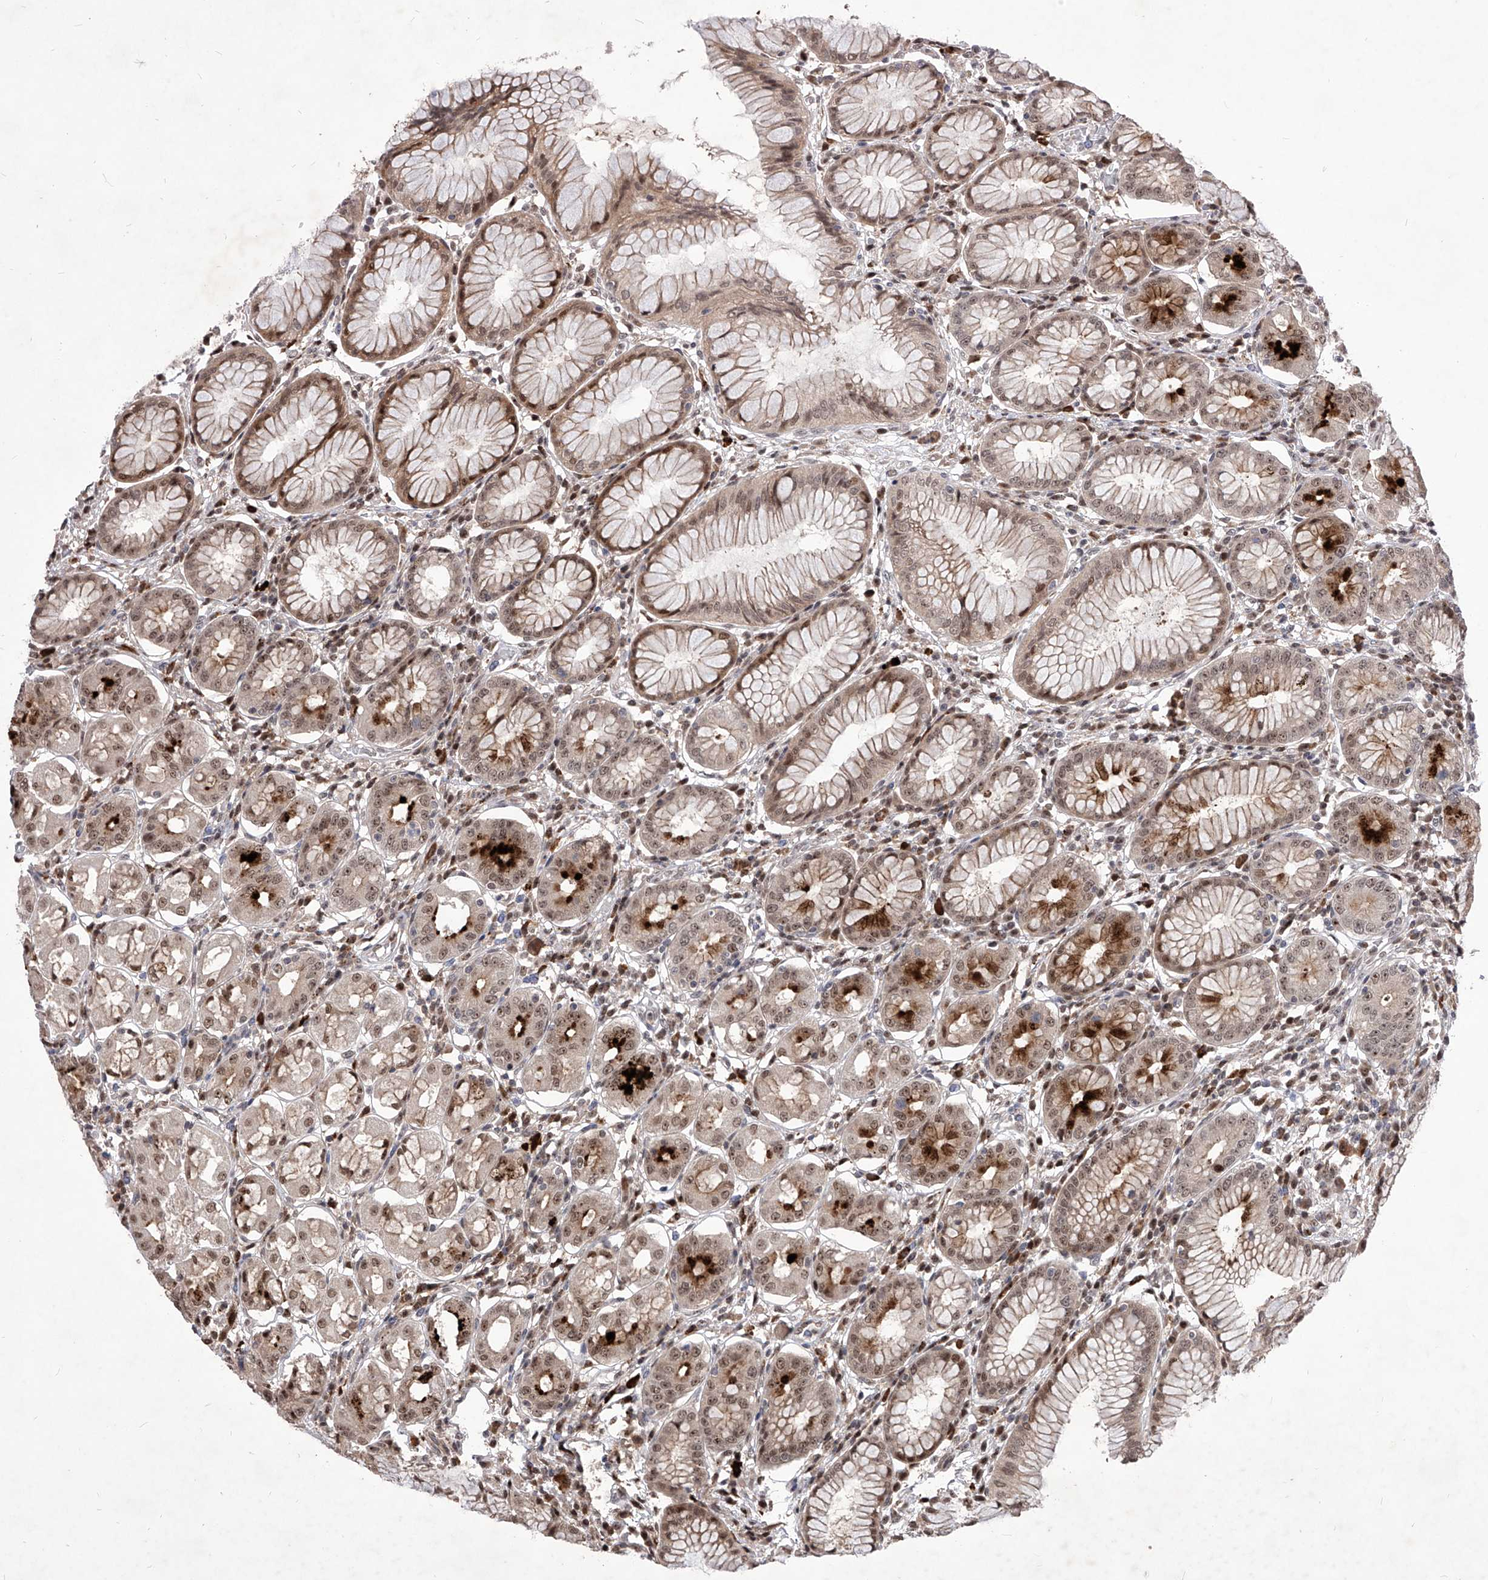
{"staining": {"intensity": "moderate", "quantity": ">75%", "location": "cytoplasmic/membranous,nuclear"}, "tissue": "stomach", "cell_type": "Glandular cells", "image_type": "normal", "snomed": [{"axis": "morphology", "description": "Normal tissue, NOS"}, {"axis": "topography", "description": "Stomach, lower"}], "caption": "This is a histology image of immunohistochemistry (IHC) staining of benign stomach, which shows moderate staining in the cytoplasmic/membranous,nuclear of glandular cells.", "gene": "LGR4", "patient": {"sex": "female", "age": 56}}